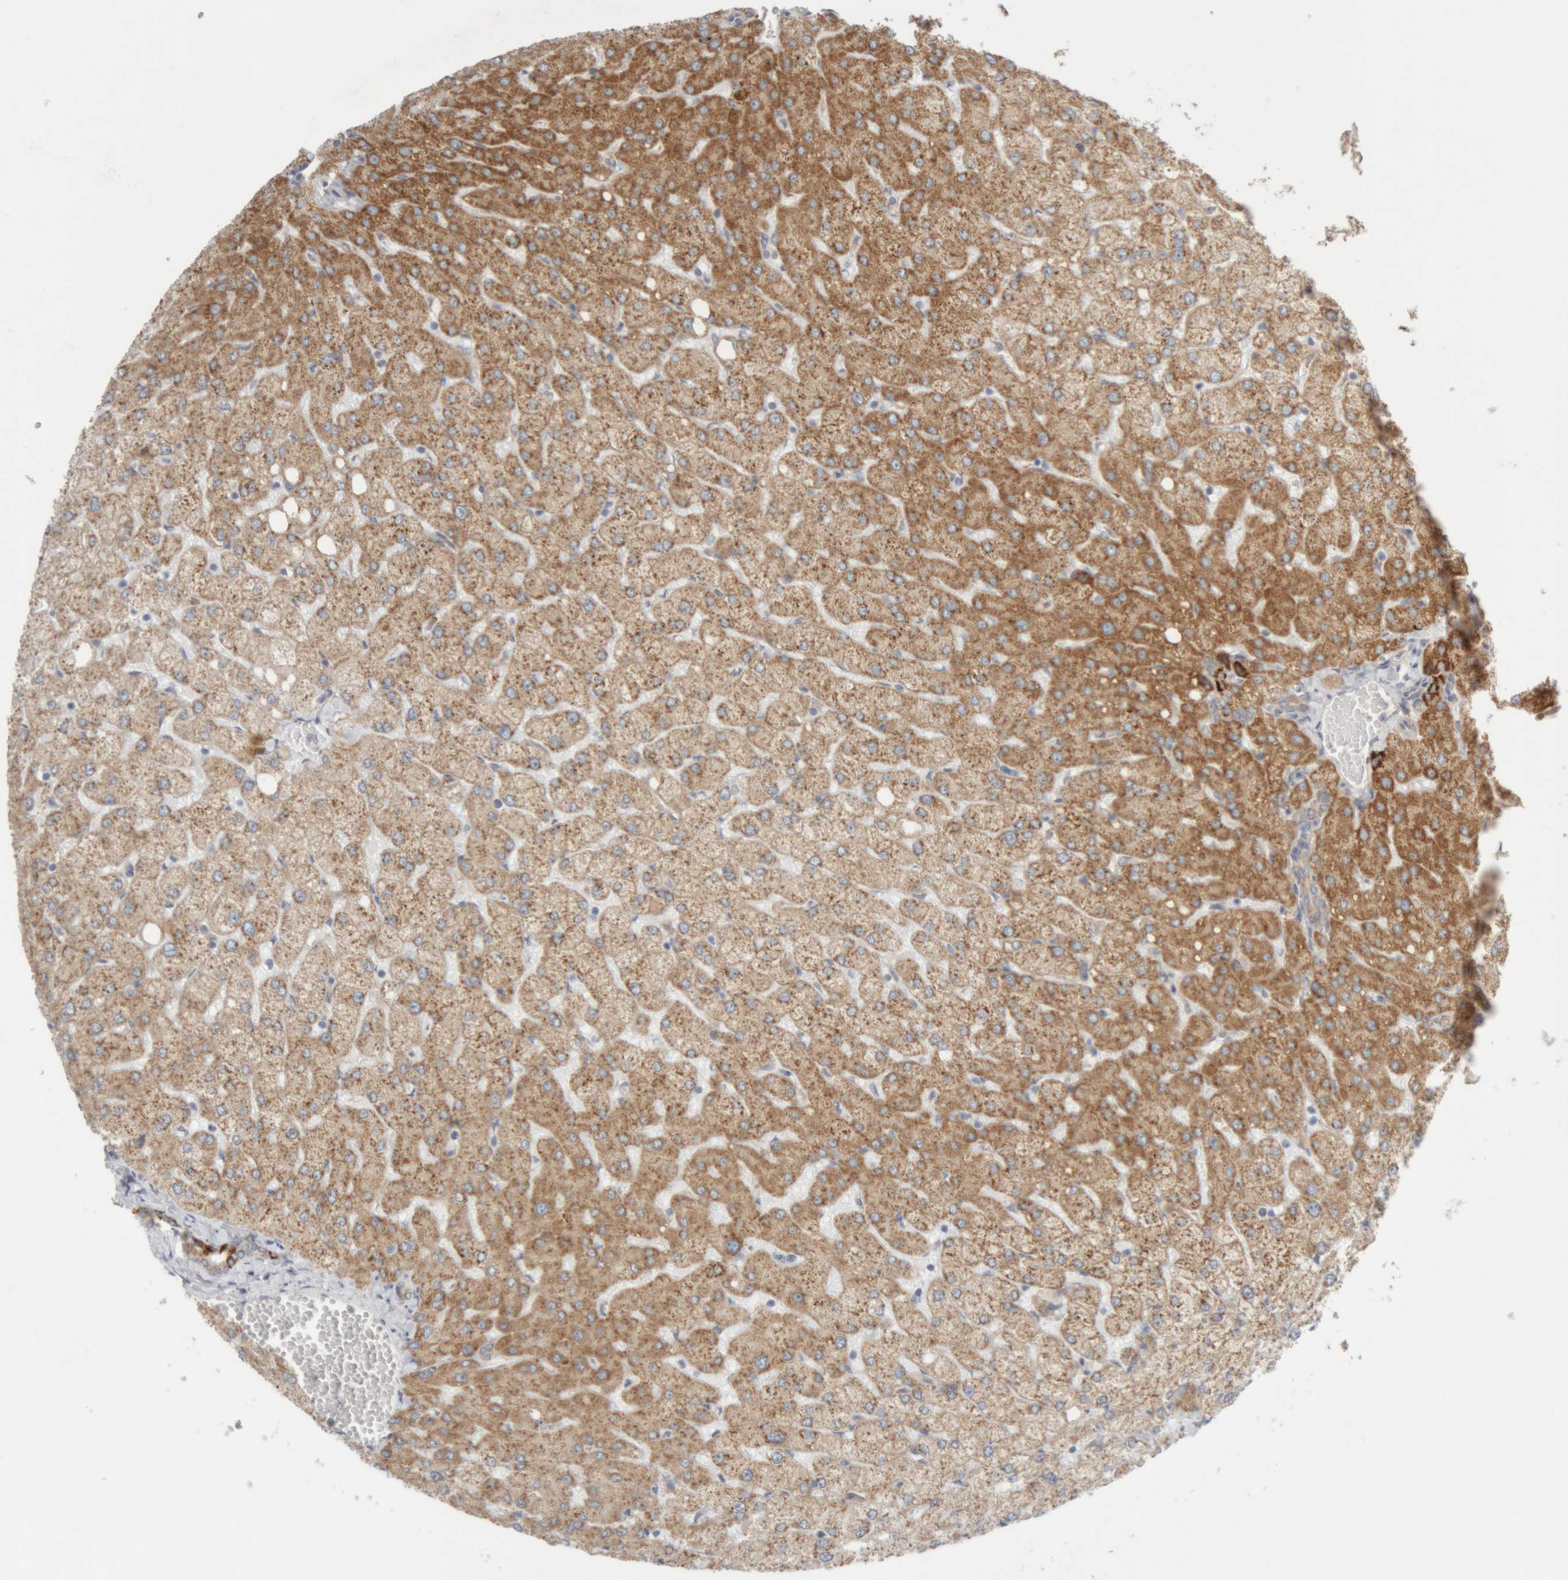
{"staining": {"intensity": "moderate", "quantity": "<25%", "location": "cytoplasmic/membranous"}, "tissue": "liver", "cell_type": "Cholangiocytes", "image_type": "normal", "snomed": [{"axis": "morphology", "description": "Normal tissue, NOS"}, {"axis": "topography", "description": "Liver"}], "caption": "Immunohistochemistry (IHC) staining of normal liver, which shows low levels of moderate cytoplasmic/membranous staining in approximately <25% of cholangiocytes indicating moderate cytoplasmic/membranous protein staining. The staining was performed using DAB (3,3'-diaminobenzidine) (brown) for protein detection and nuclei were counterstained in hematoxylin (blue).", "gene": "RPN2", "patient": {"sex": "female", "age": 54}}